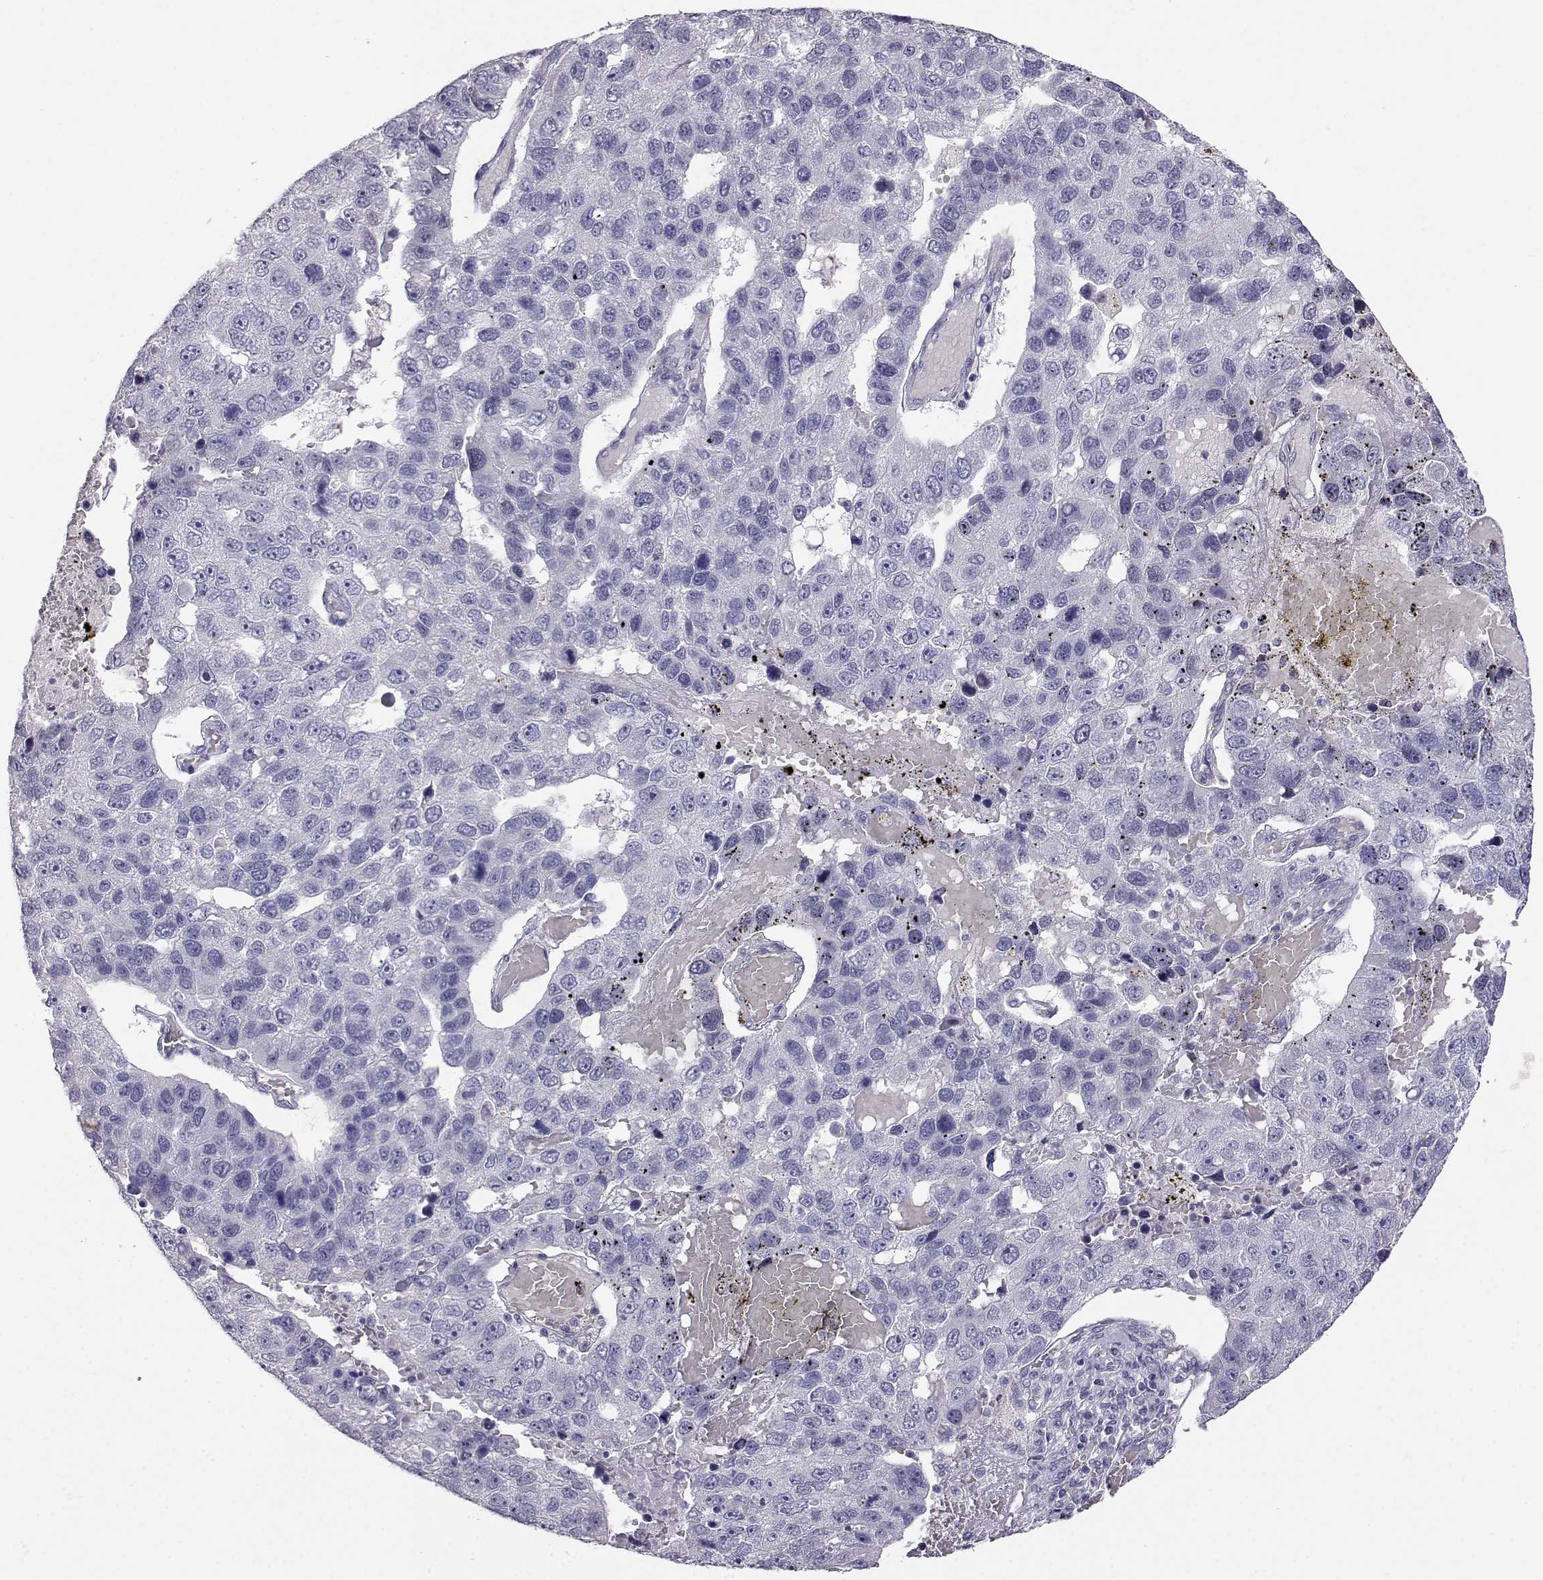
{"staining": {"intensity": "negative", "quantity": "none", "location": "none"}, "tissue": "pancreatic cancer", "cell_type": "Tumor cells", "image_type": "cancer", "snomed": [{"axis": "morphology", "description": "Adenocarcinoma, NOS"}, {"axis": "topography", "description": "Pancreas"}], "caption": "Tumor cells are negative for protein expression in human pancreatic cancer (adenocarcinoma).", "gene": "AKR1B1", "patient": {"sex": "female", "age": 61}}